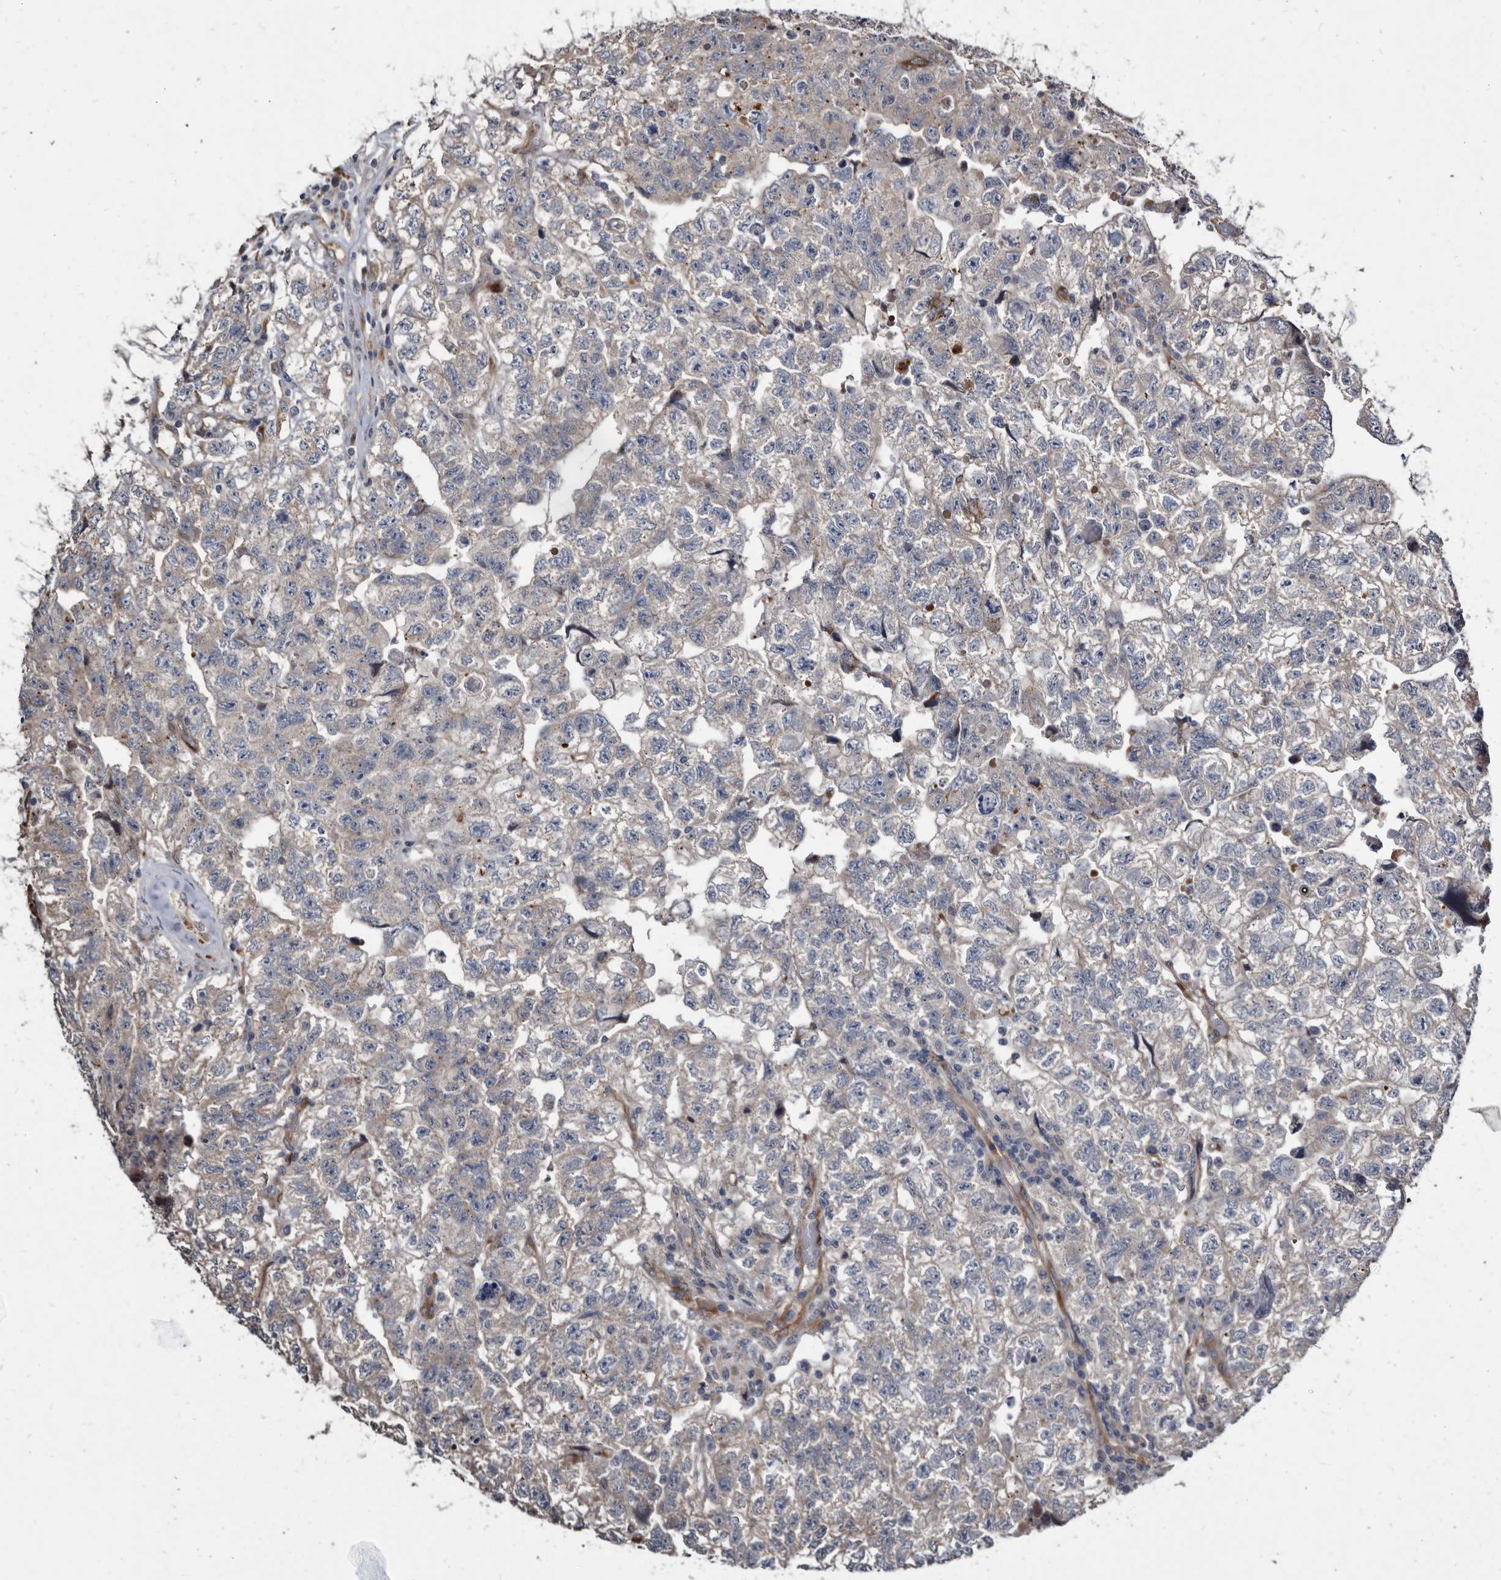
{"staining": {"intensity": "moderate", "quantity": "<25%", "location": "cytoplasmic/membranous"}, "tissue": "testis cancer", "cell_type": "Tumor cells", "image_type": "cancer", "snomed": [{"axis": "morphology", "description": "Carcinoma, Embryonal, NOS"}, {"axis": "topography", "description": "Testis"}], "caption": "Brown immunohistochemical staining in human testis cancer (embryonal carcinoma) demonstrates moderate cytoplasmic/membranous expression in approximately <25% of tumor cells. The staining is performed using DAB brown chromogen to label protein expression. The nuclei are counter-stained blue using hematoxylin.", "gene": "CTSA", "patient": {"sex": "male", "age": 36}}